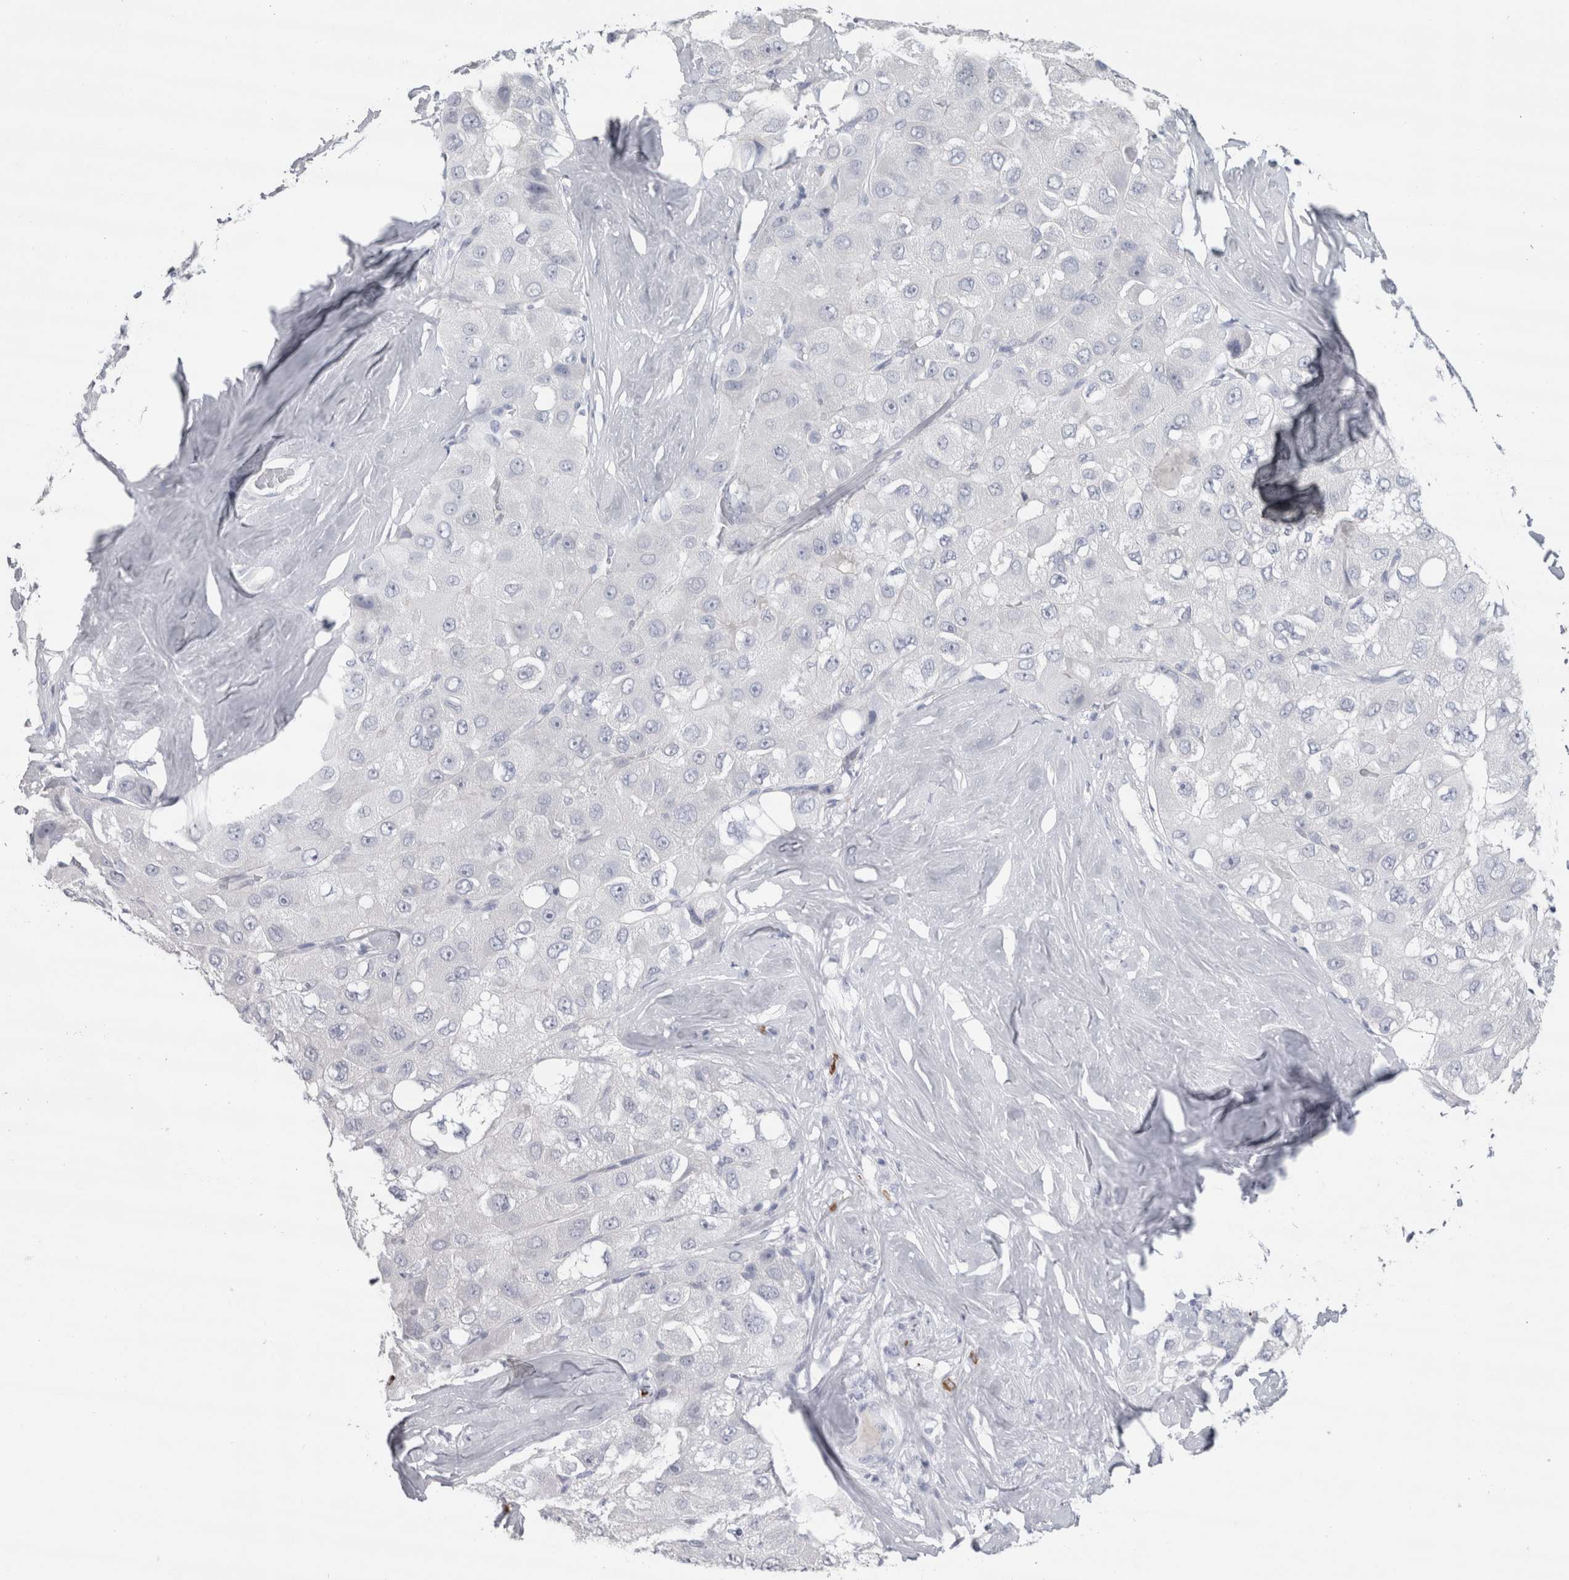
{"staining": {"intensity": "negative", "quantity": "none", "location": "none"}, "tissue": "liver cancer", "cell_type": "Tumor cells", "image_type": "cancer", "snomed": [{"axis": "morphology", "description": "Carcinoma, Hepatocellular, NOS"}, {"axis": "topography", "description": "Liver"}], "caption": "Tumor cells are negative for protein expression in human liver cancer (hepatocellular carcinoma). (DAB (3,3'-diaminobenzidine) immunohistochemistry with hematoxylin counter stain).", "gene": "CDH17", "patient": {"sex": "male", "age": 80}}